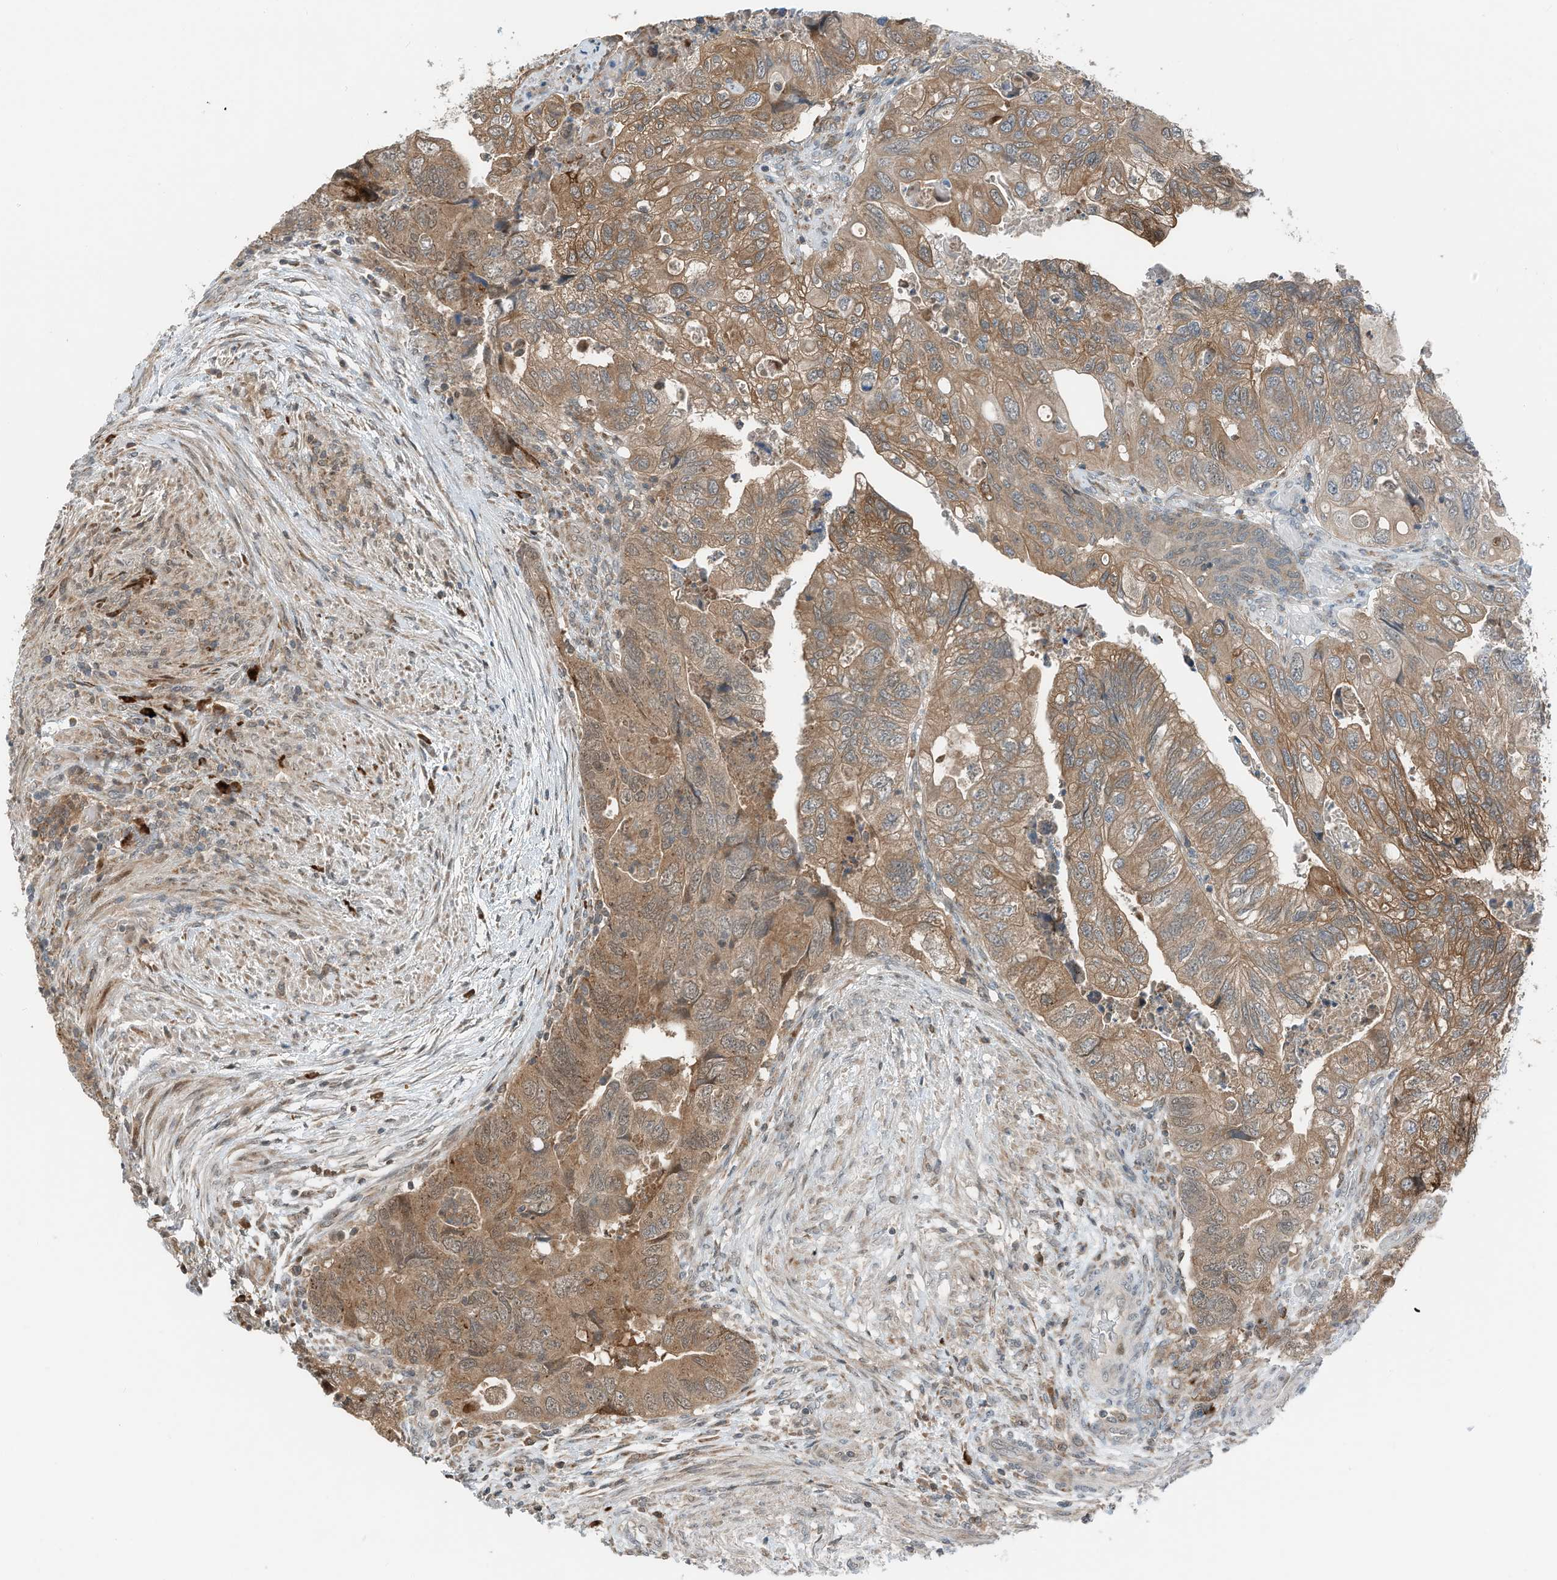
{"staining": {"intensity": "moderate", "quantity": ">75%", "location": "cytoplasmic/membranous"}, "tissue": "colorectal cancer", "cell_type": "Tumor cells", "image_type": "cancer", "snomed": [{"axis": "morphology", "description": "Adenocarcinoma, NOS"}, {"axis": "topography", "description": "Rectum"}], "caption": "About >75% of tumor cells in human colorectal cancer display moderate cytoplasmic/membranous protein positivity as visualized by brown immunohistochemical staining.", "gene": "RMND1", "patient": {"sex": "male", "age": 63}}